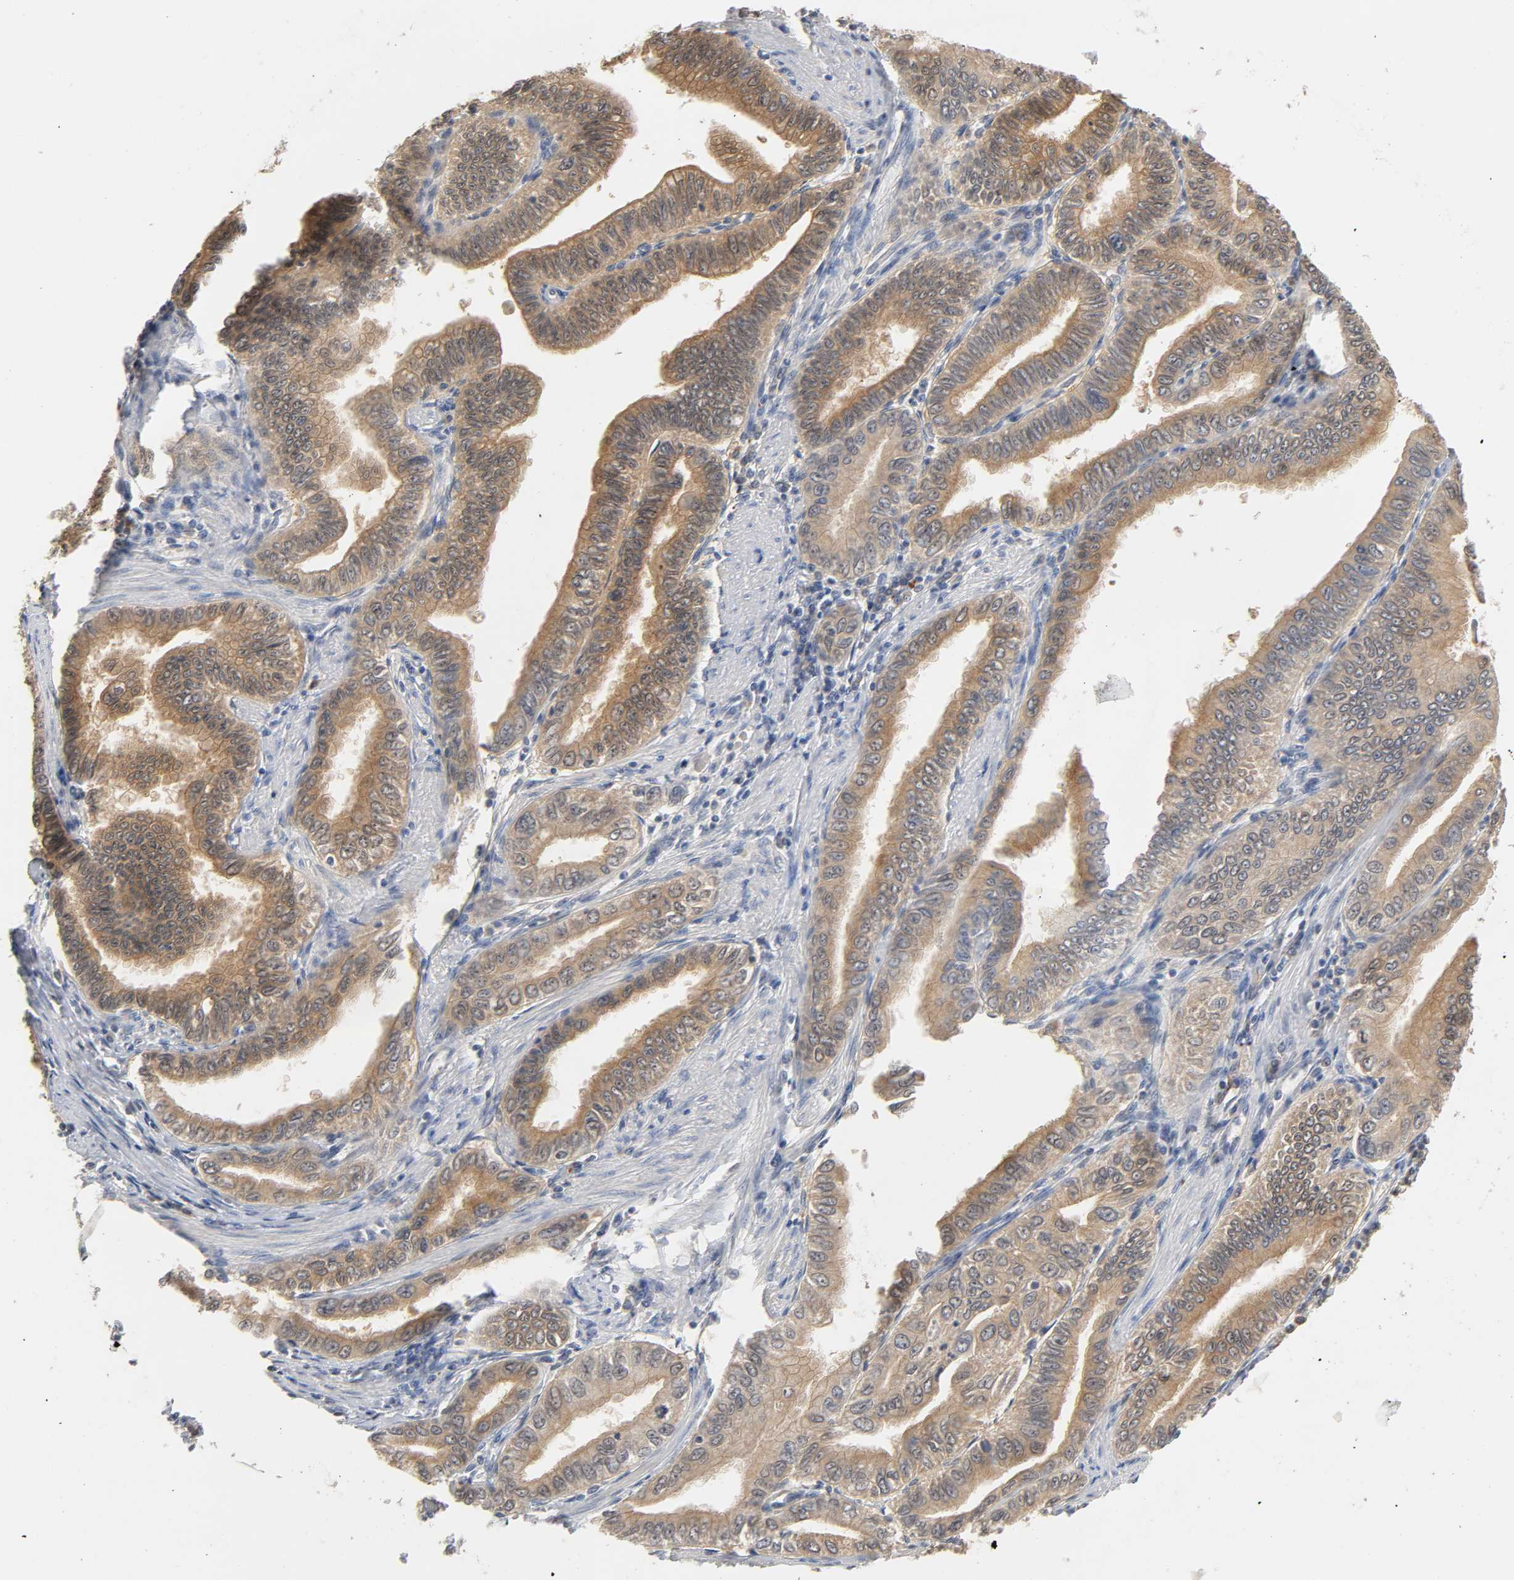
{"staining": {"intensity": "moderate", "quantity": ">75%", "location": "cytoplasmic/membranous,nuclear"}, "tissue": "pancreatic cancer", "cell_type": "Tumor cells", "image_type": "cancer", "snomed": [{"axis": "morphology", "description": "Normal tissue, NOS"}, {"axis": "topography", "description": "Lymph node"}], "caption": "Pancreatic cancer was stained to show a protein in brown. There is medium levels of moderate cytoplasmic/membranous and nuclear expression in approximately >75% of tumor cells. (DAB = brown stain, brightfield microscopy at high magnification).", "gene": "MIF", "patient": {"sex": "male", "age": 50}}